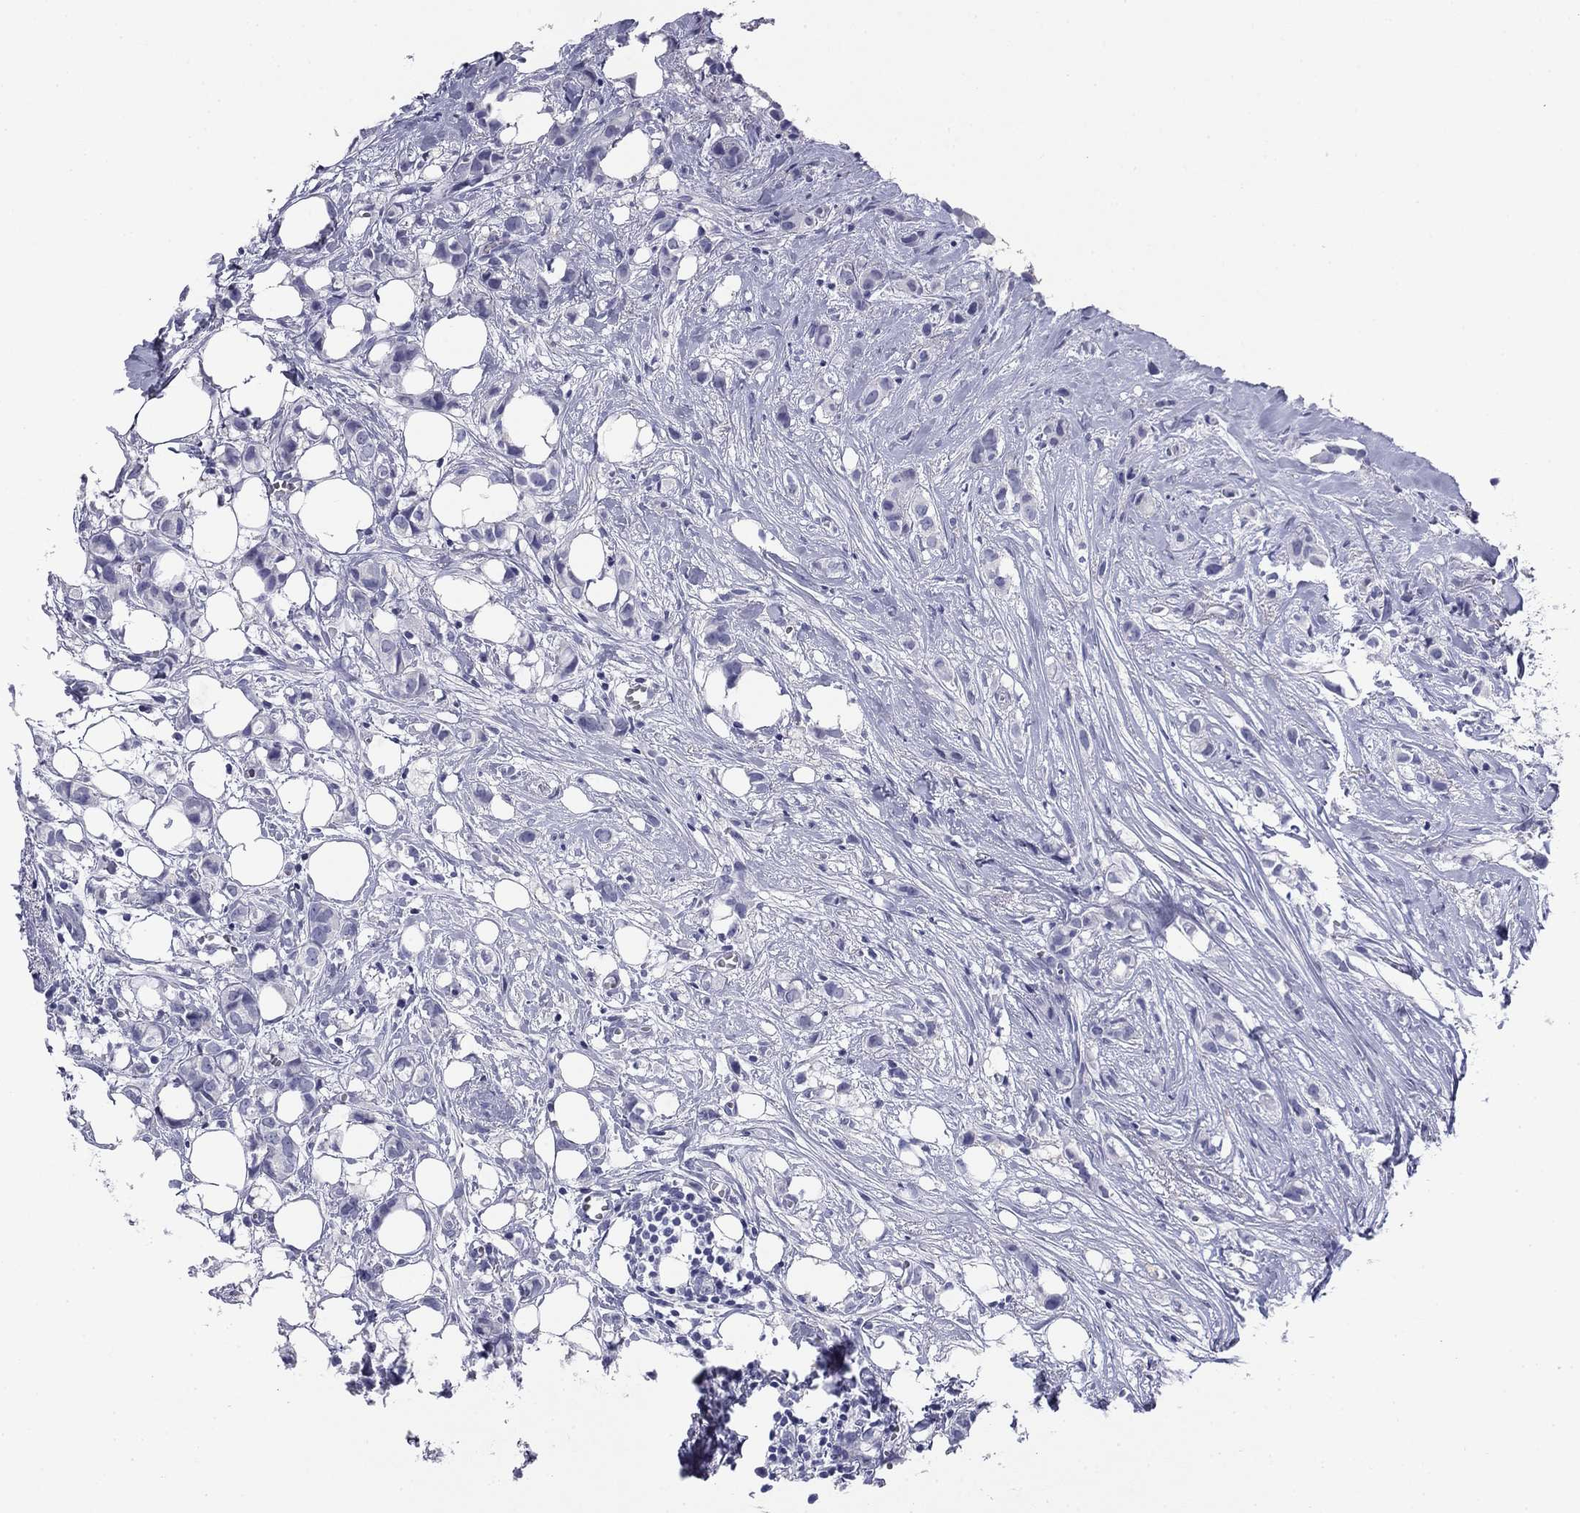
{"staining": {"intensity": "negative", "quantity": "none", "location": "none"}, "tissue": "breast cancer", "cell_type": "Tumor cells", "image_type": "cancer", "snomed": [{"axis": "morphology", "description": "Duct carcinoma"}, {"axis": "topography", "description": "Breast"}], "caption": "IHC of human breast intraductal carcinoma demonstrates no staining in tumor cells.", "gene": "ABCC2", "patient": {"sex": "female", "age": 85}}